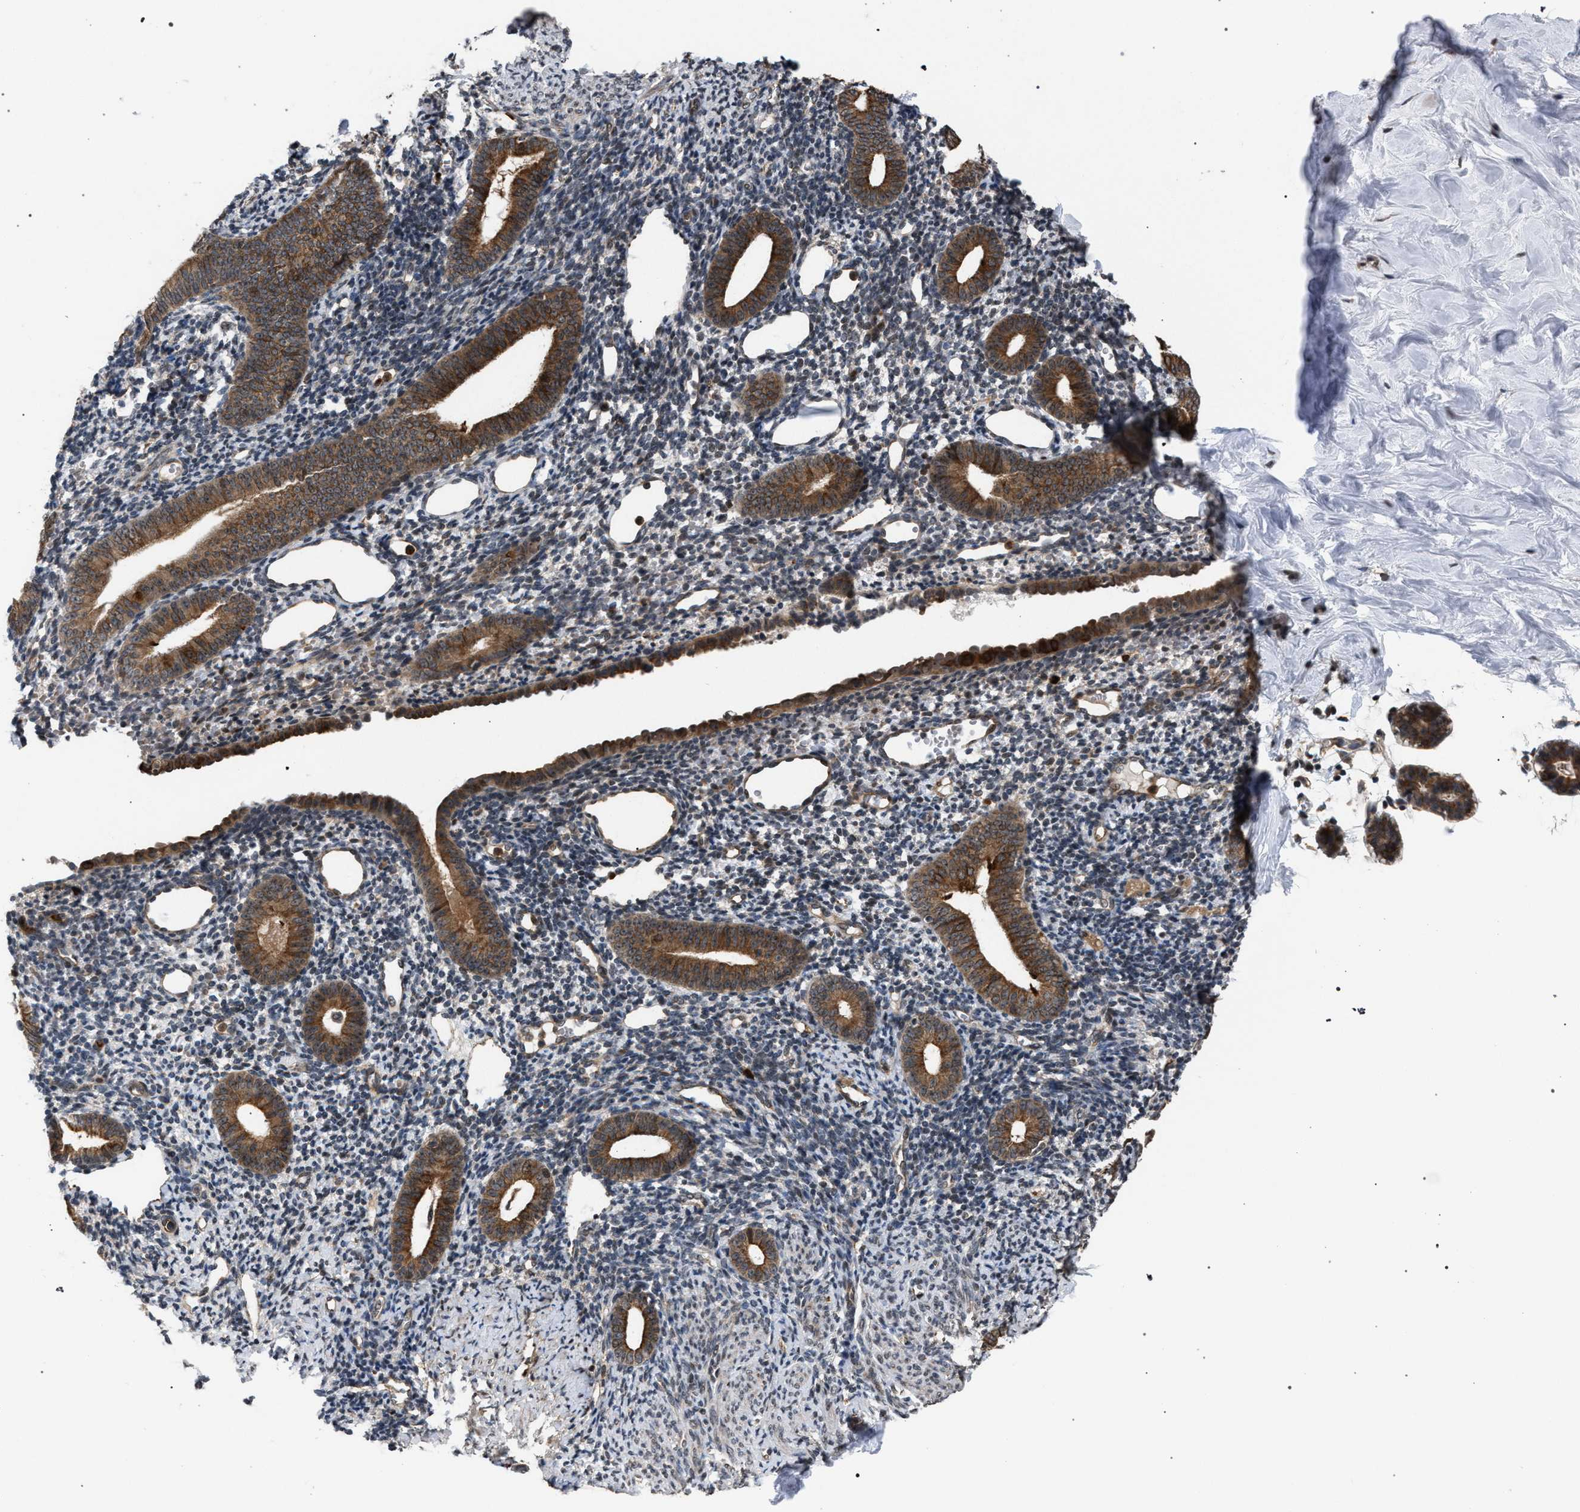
{"staining": {"intensity": "negative", "quantity": "none", "location": "none"}, "tissue": "endometrium", "cell_type": "Cells in endometrial stroma", "image_type": "normal", "snomed": [{"axis": "morphology", "description": "Normal tissue, NOS"}, {"axis": "topography", "description": "Endometrium"}], "caption": "Protein analysis of normal endometrium reveals no significant expression in cells in endometrial stroma.", "gene": "IRAK4", "patient": {"sex": "female", "age": 50}}